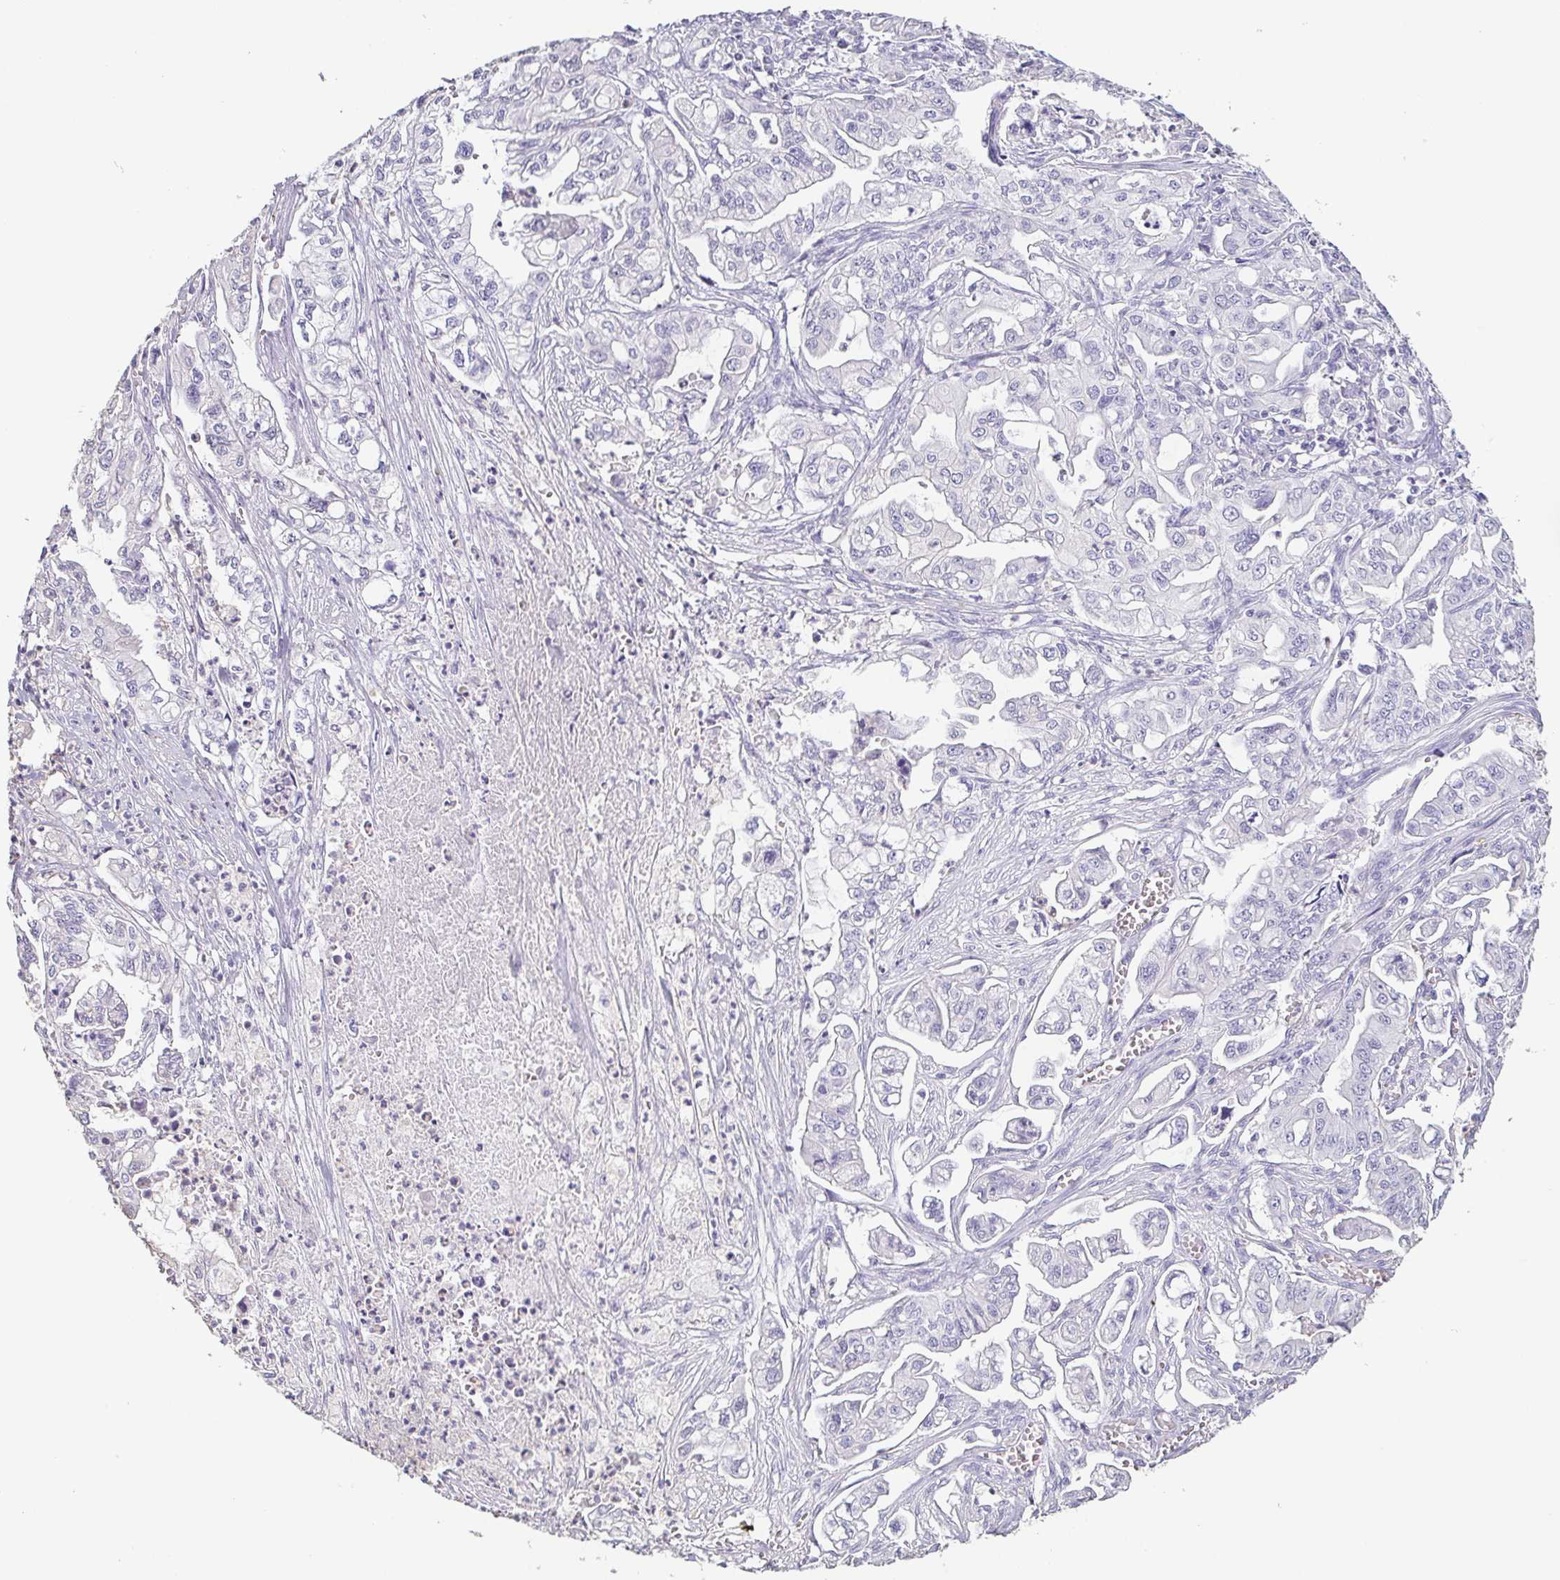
{"staining": {"intensity": "negative", "quantity": "none", "location": "none"}, "tissue": "pancreatic cancer", "cell_type": "Tumor cells", "image_type": "cancer", "snomed": [{"axis": "morphology", "description": "Adenocarcinoma, NOS"}, {"axis": "topography", "description": "Pancreas"}], "caption": "The immunohistochemistry (IHC) histopathology image has no significant positivity in tumor cells of adenocarcinoma (pancreatic) tissue.", "gene": "BPIFA2", "patient": {"sex": "male", "age": 68}}